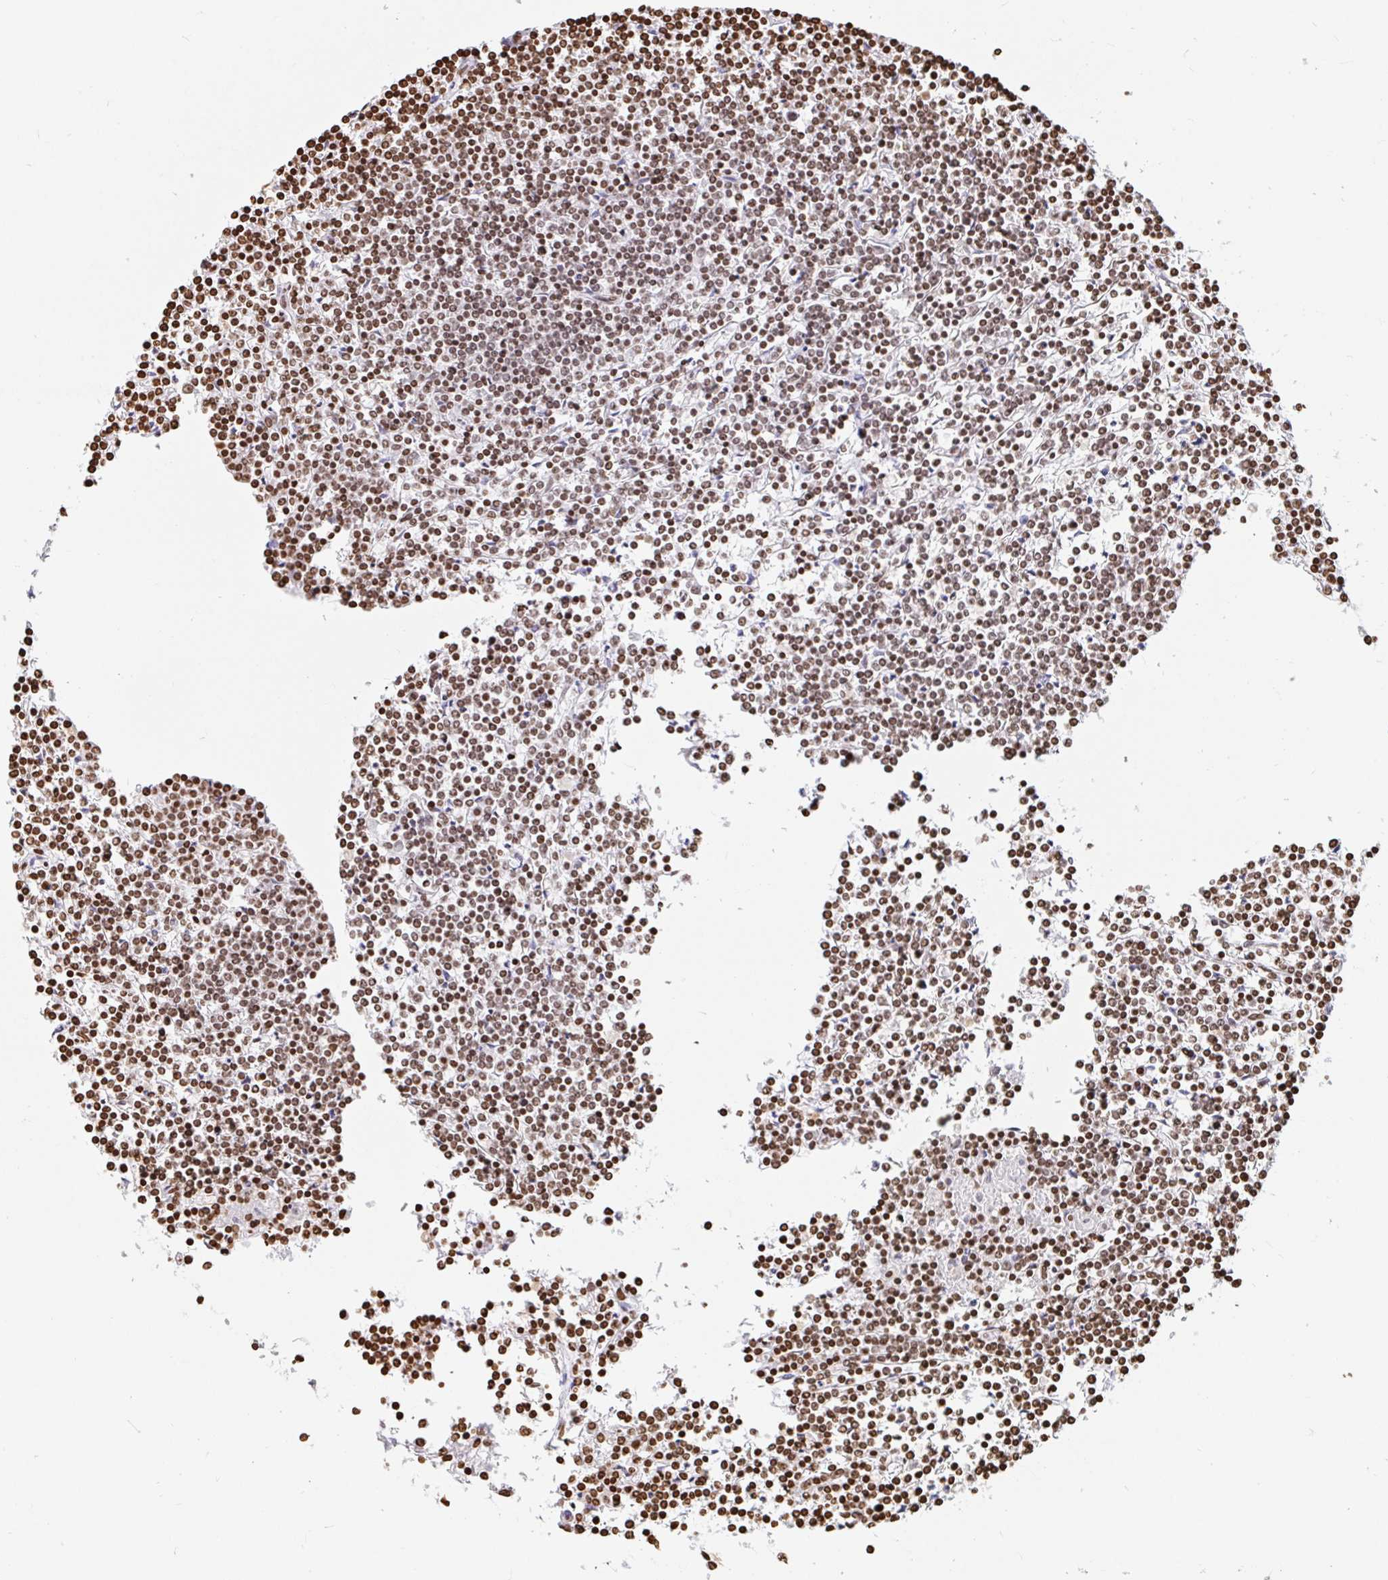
{"staining": {"intensity": "moderate", "quantity": "25%-75%", "location": "nuclear"}, "tissue": "lymphoma", "cell_type": "Tumor cells", "image_type": "cancer", "snomed": [{"axis": "morphology", "description": "Malignant lymphoma, non-Hodgkin's type, Low grade"}, {"axis": "topography", "description": "Spleen"}], "caption": "Immunohistochemical staining of low-grade malignant lymphoma, non-Hodgkin's type reveals medium levels of moderate nuclear expression in about 25%-75% of tumor cells.", "gene": "H2BC5", "patient": {"sex": "female", "age": 19}}